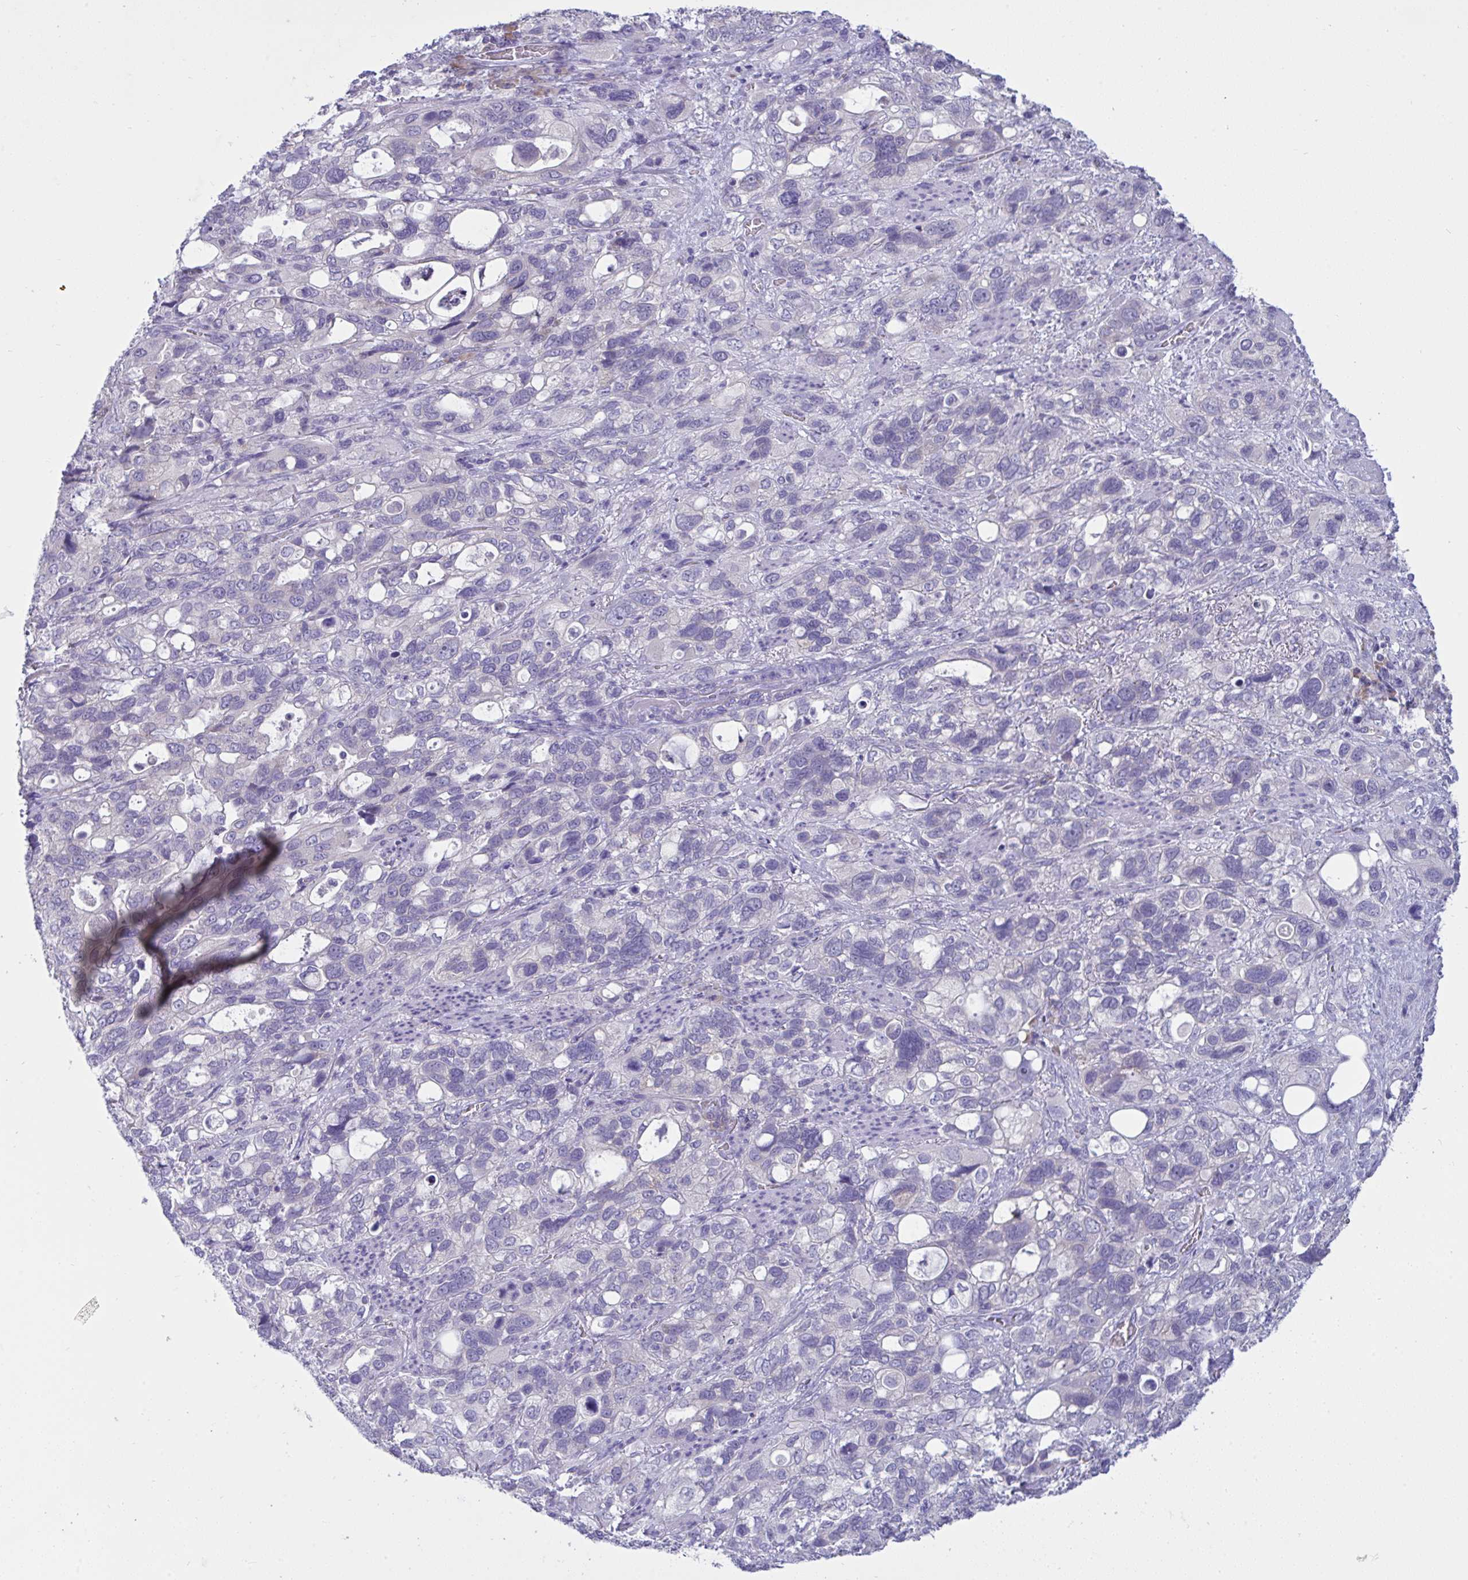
{"staining": {"intensity": "negative", "quantity": "none", "location": "none"}, "tissue": "stomach cancer", "cell_type": "Tumor cells", "image_type": "cancer", "snomed": [{"axis": "morphology", "description": "Adenocarcinoma, NOS"}, {"axis": "topography", "description": "Stomach, upper"}], "caption": "Immunohistochemistry histopathology image of stomach cancer stained for a protein (brown), which exhibits no staining in tumor cells.", "gene": "TMEM41A", "patient": {"sex": "female", "age": 81}}